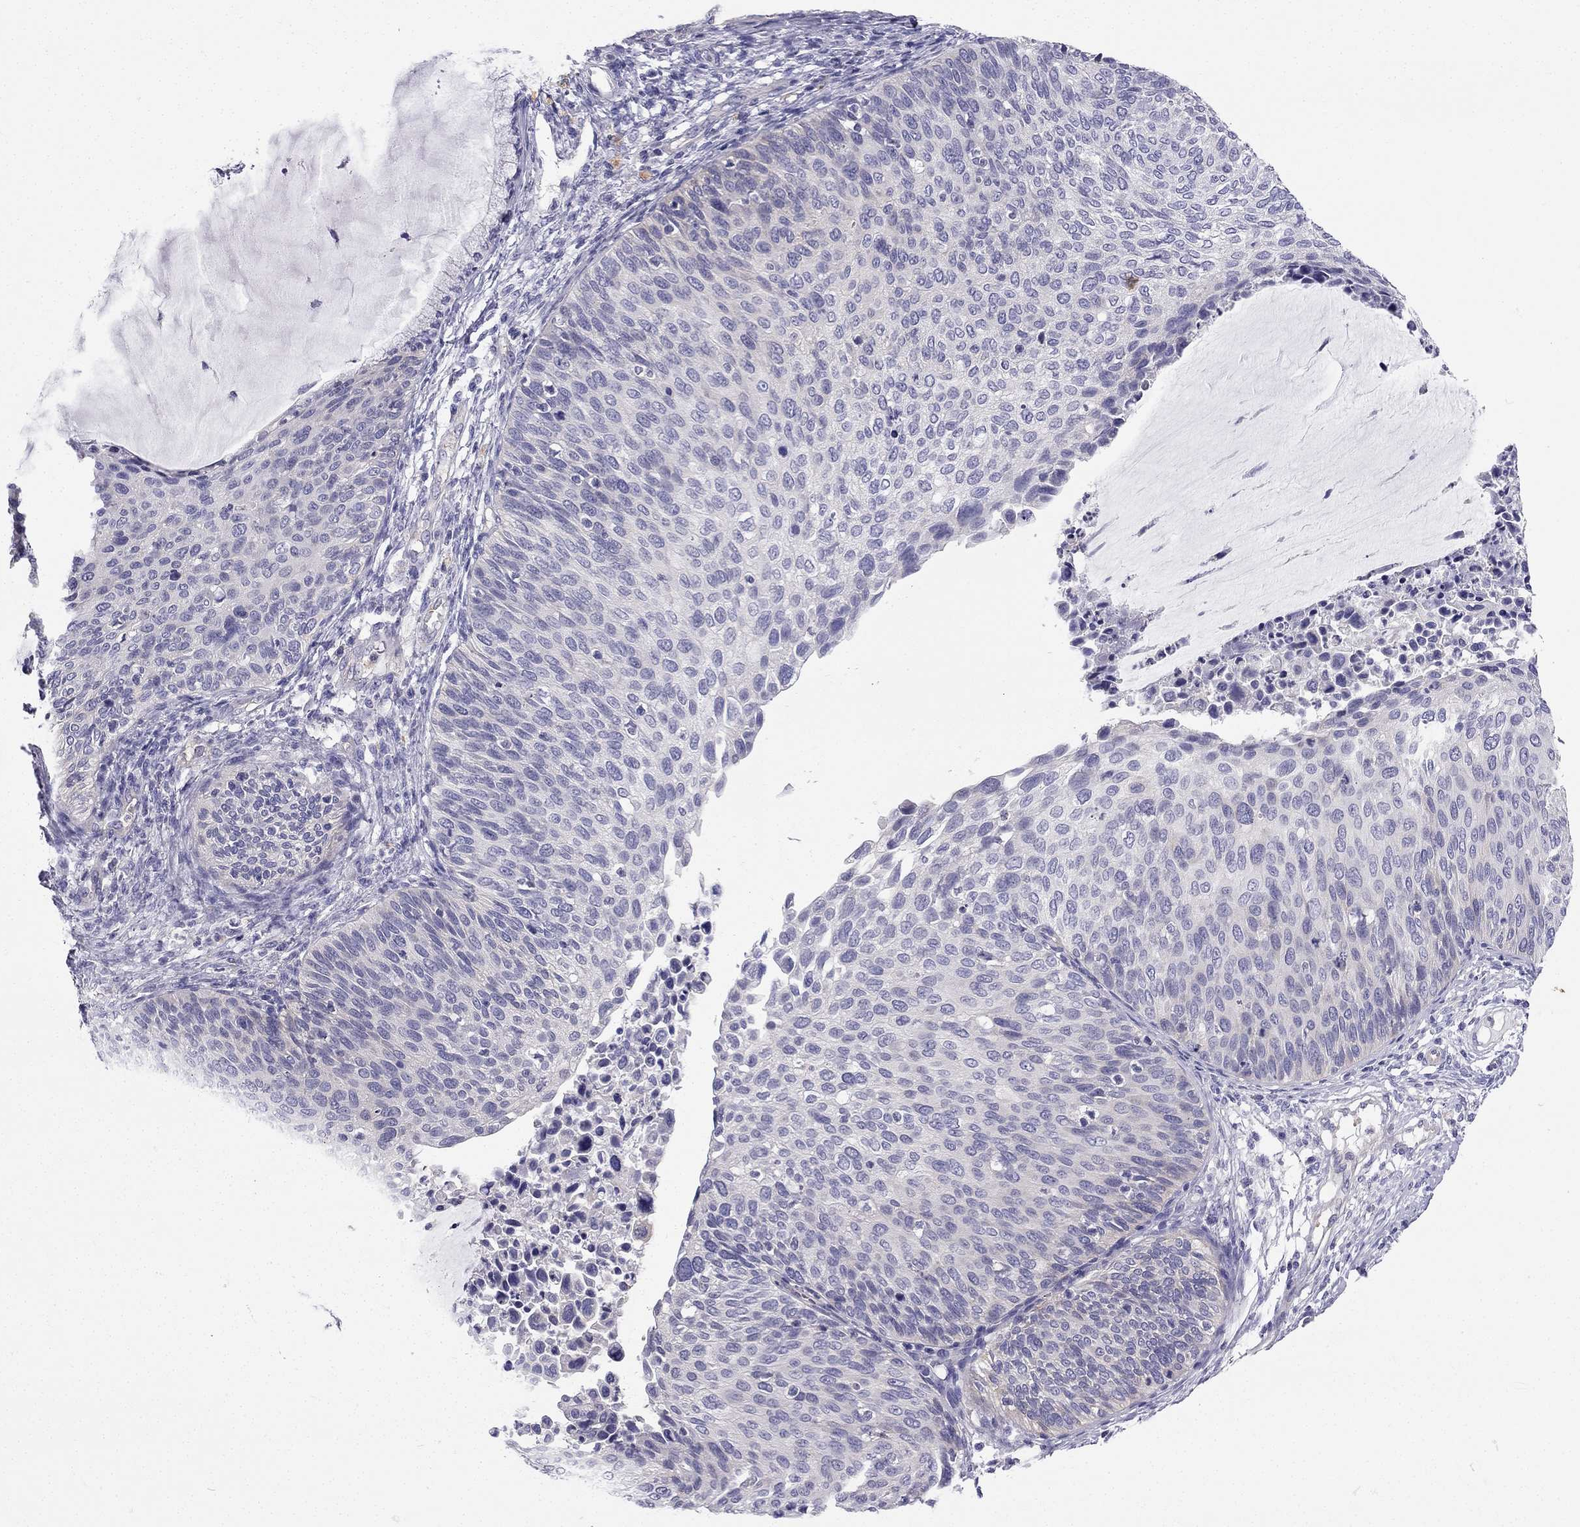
{"staining": {"intensity": "negative", "quantity": "none", "location": "none"}, "tissue": "cervical cancer", "cell_type": "Tumor cells", "image_type": "cancer", "snomed": [{"axis": "morphology", "description": "Squamous cell carcinoma, NOS"}, {"axis": "topography", "description": "Cervix"}], "caption": "Tumor cells show no significant protein staining in cervical squamous cell carcinoma. (Immunohistochemistry, brightfield microscopy, high magnification).", "gene": "GJA8", "patient": {"sex": "female", "age": 36}}